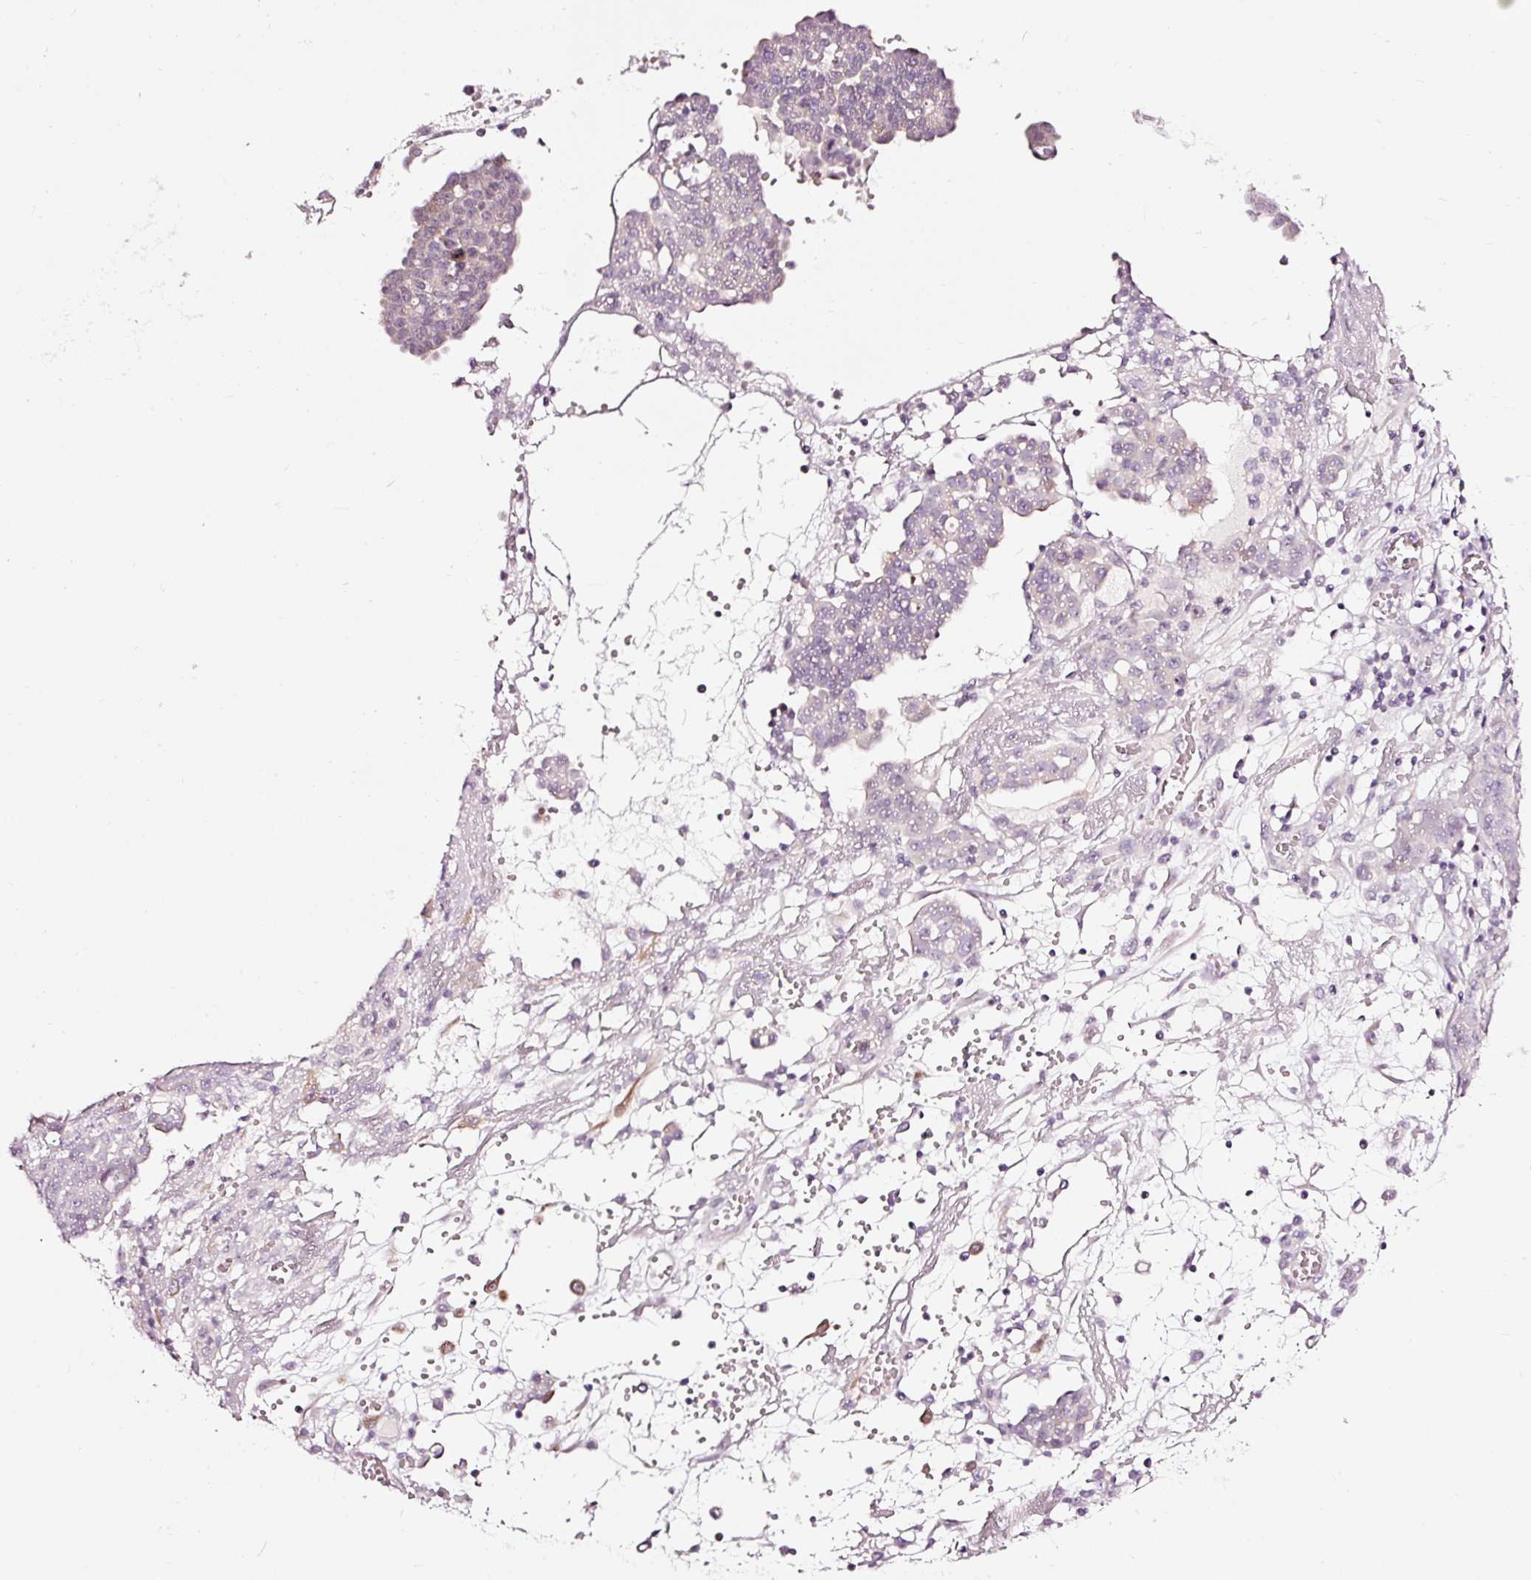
{"staining": {"intensity": "negative", "quantity": "none", "location": "none"}, "tissue": "ovarian cancer", "cell_type": "Tumor cells", "image_type": "cancer", "snomed": [{"axis": "morphology", "description": "Cystadenocarcinoma, serous, NOS"}, {"axis": "topography", "description": "Soft tissue"}, {"axis": "topography", "description": "Ovary"}], "caption": "This is an immunohistochemistry (IHC) histopathology image of ovarian serous cystadenocarcinoma. There is no expression in tumor cells.", "gene": "UTP14A", "patient": {"sex": "female", "age": 57}}